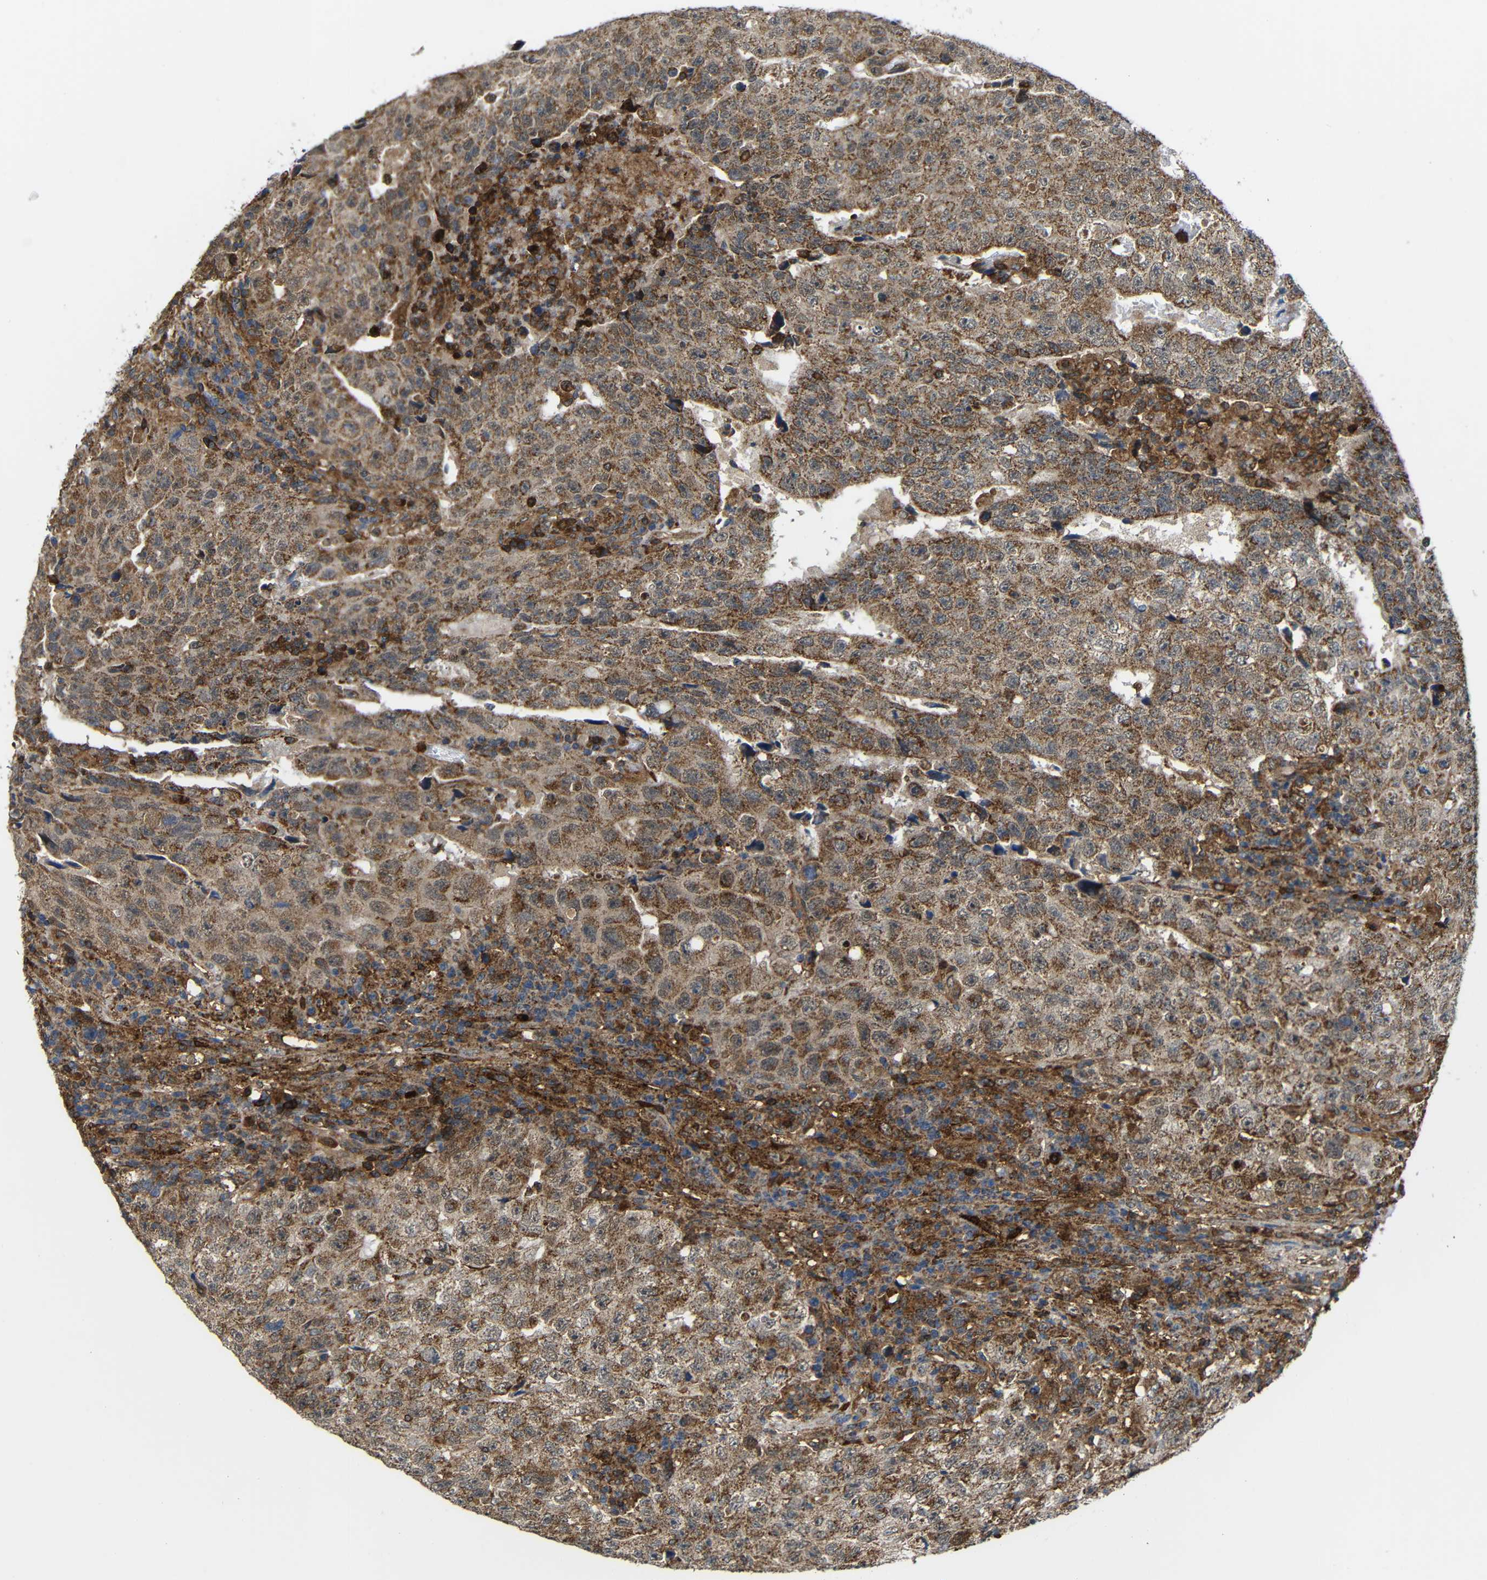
{"staining": {"intensity": "moderate", "quantity": ">75%", "location": "cytoplasmic/membranous"}, "tissue": "testis cancer", "cell_type": "Tumor cells", "image_type": "cancer", "snomed": [{"axis": "morphology", "description": "Necrosis, NOS"}, {"axis": "morphology", "description": "Carcinoma, Embryonal, NOS"}, {"axis": "topography", "description": "Testis"}], "caption": "This is an image of immunohistochemistry staining of testis cancer (embryonal carcinoma), which shows moderate expression in the cytoplasmic/membranous of tumor cells.", "gene": "C1GALT1", "patient": {"sex": "male", "age": 19}}